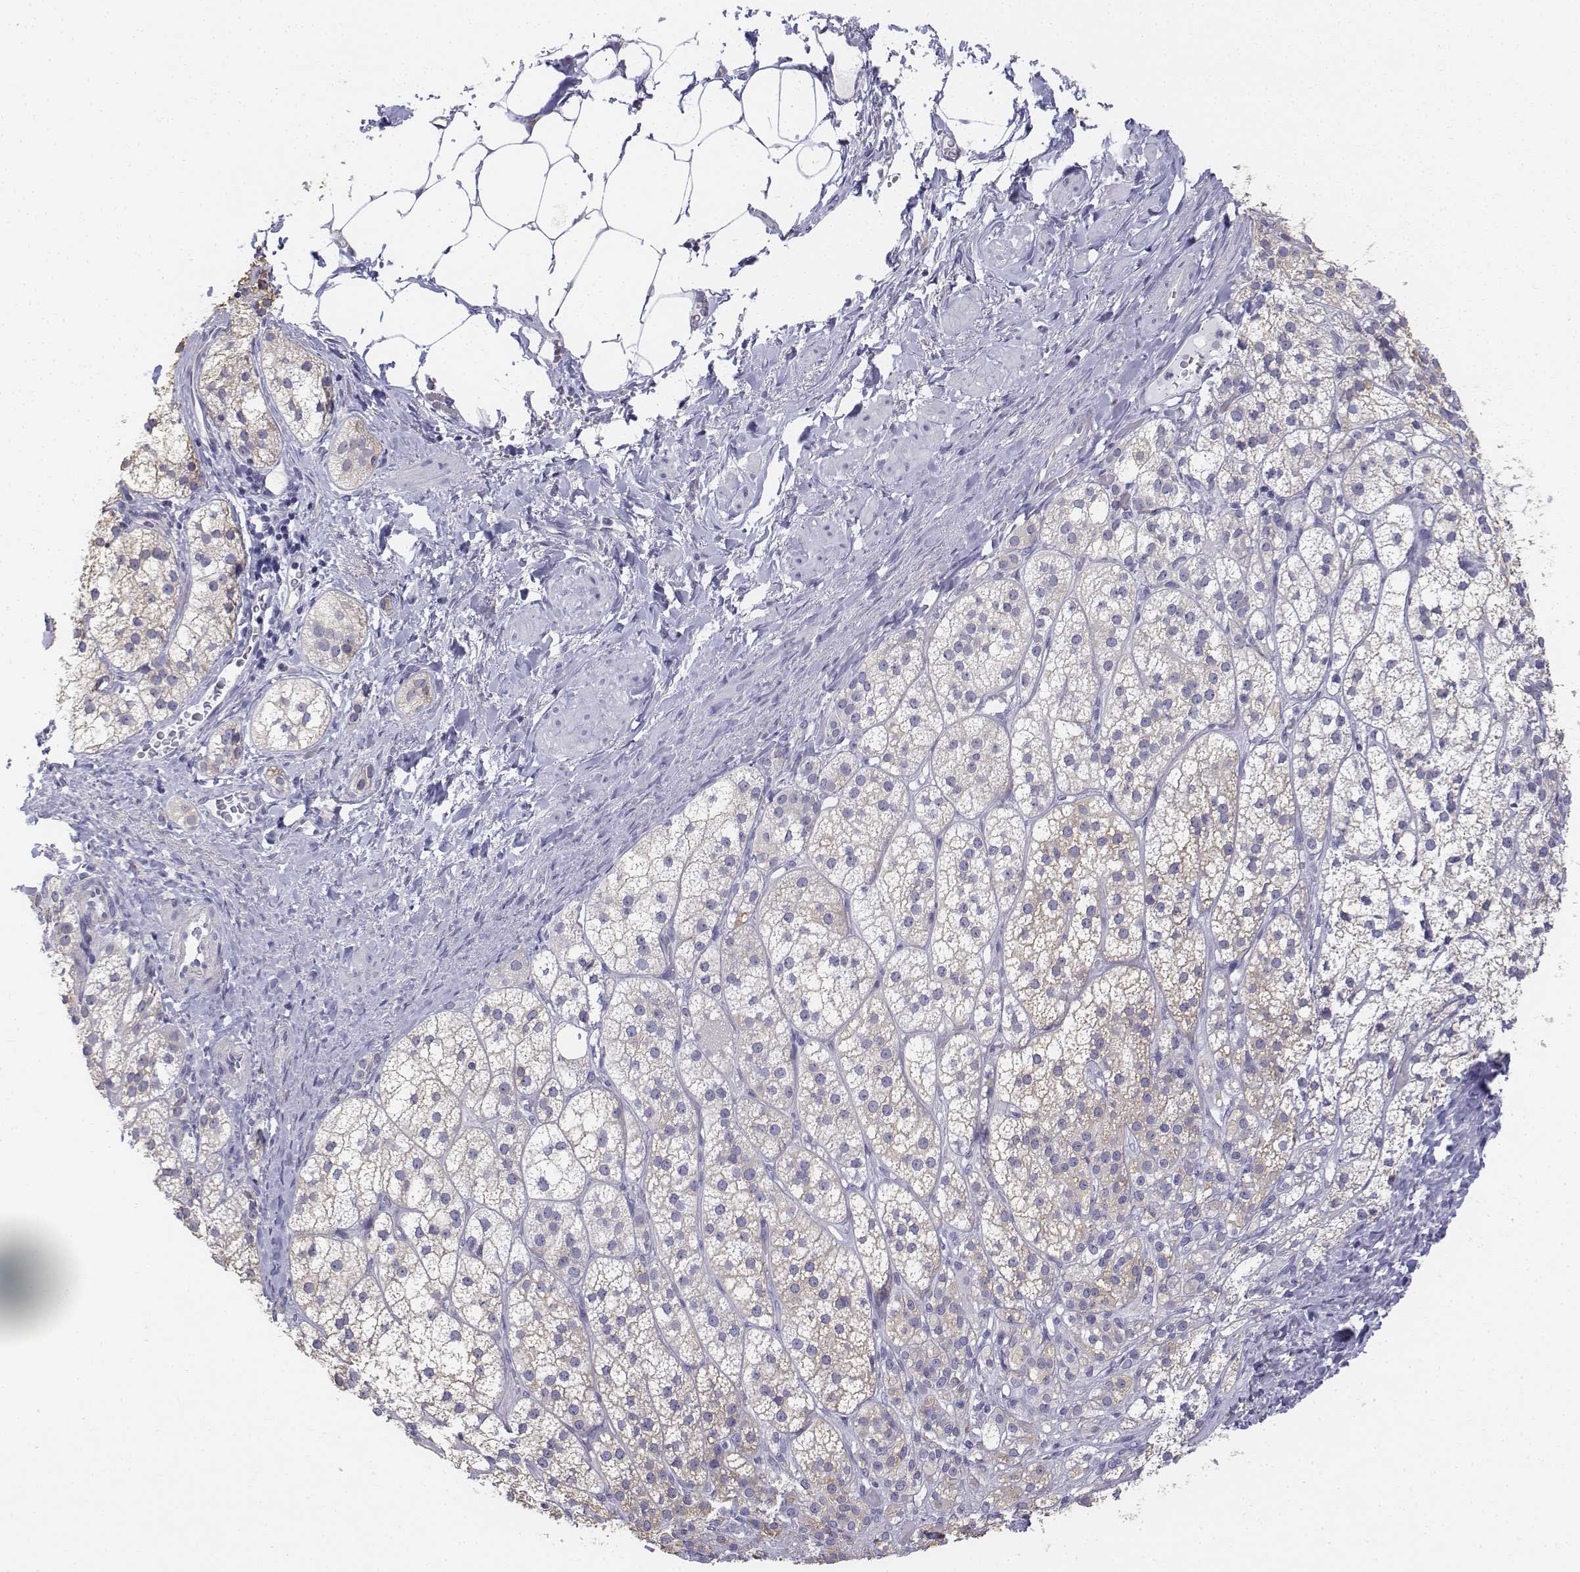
{"staining": {"intensity": "negative", "quantity": "none", "location": "none"}, "tissue": "adrenal gland", "cell_type": "Glandular cells", "image_type": "normal", "snomed": [{"axis": "morphology", "description": "Normal tissue, NOS"}, {"axis": "topography", "description": "Adrenal gland"}], "caption": "A photomicrograph of adrenal gland stained for a protein exhibits no brown staining in glandular cells. (Immunohistochemistry (ihc), brightfield microscopy, high magnification).", "gene": "LGSN", "patient": {"sex": "female", "age": 60}}